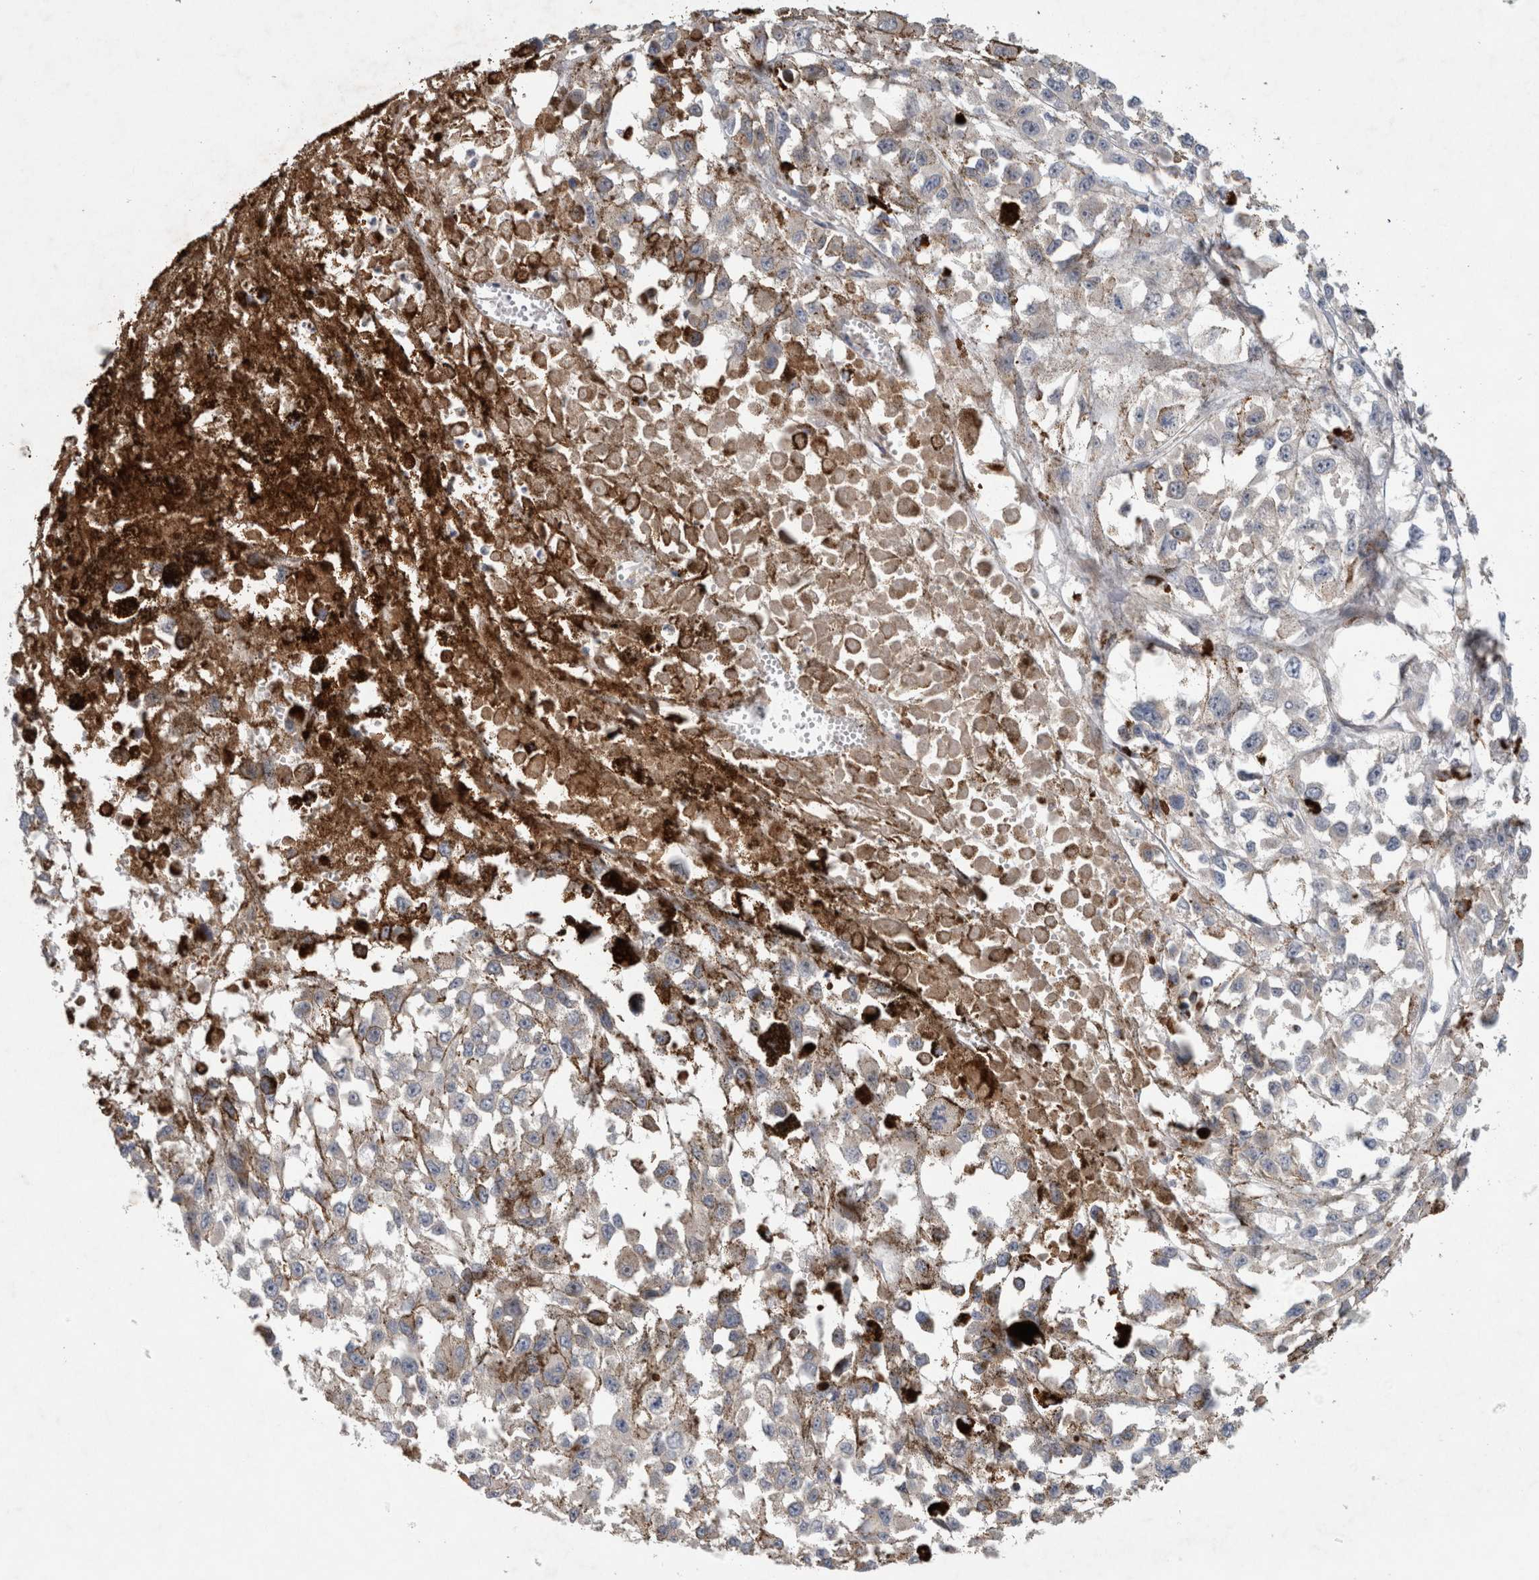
{"staining": {"intensity": "negative", "quantity": "none", "location": "none"}, "tissue": "melanoma", "cell_type": "Tumor cells", "image_type": "cancer", "snomed": [{"axis": "morphology", "description": "Malignant melanoma, Metastatic site"}, {"axis": "topography", "description": "Lymph node"}], "caption": "Tumor cells show no significant positivity in malignant melanoma (metastatic site).", "gene": "TARBP1", "patient": {"sex": "male", "age": 59}}